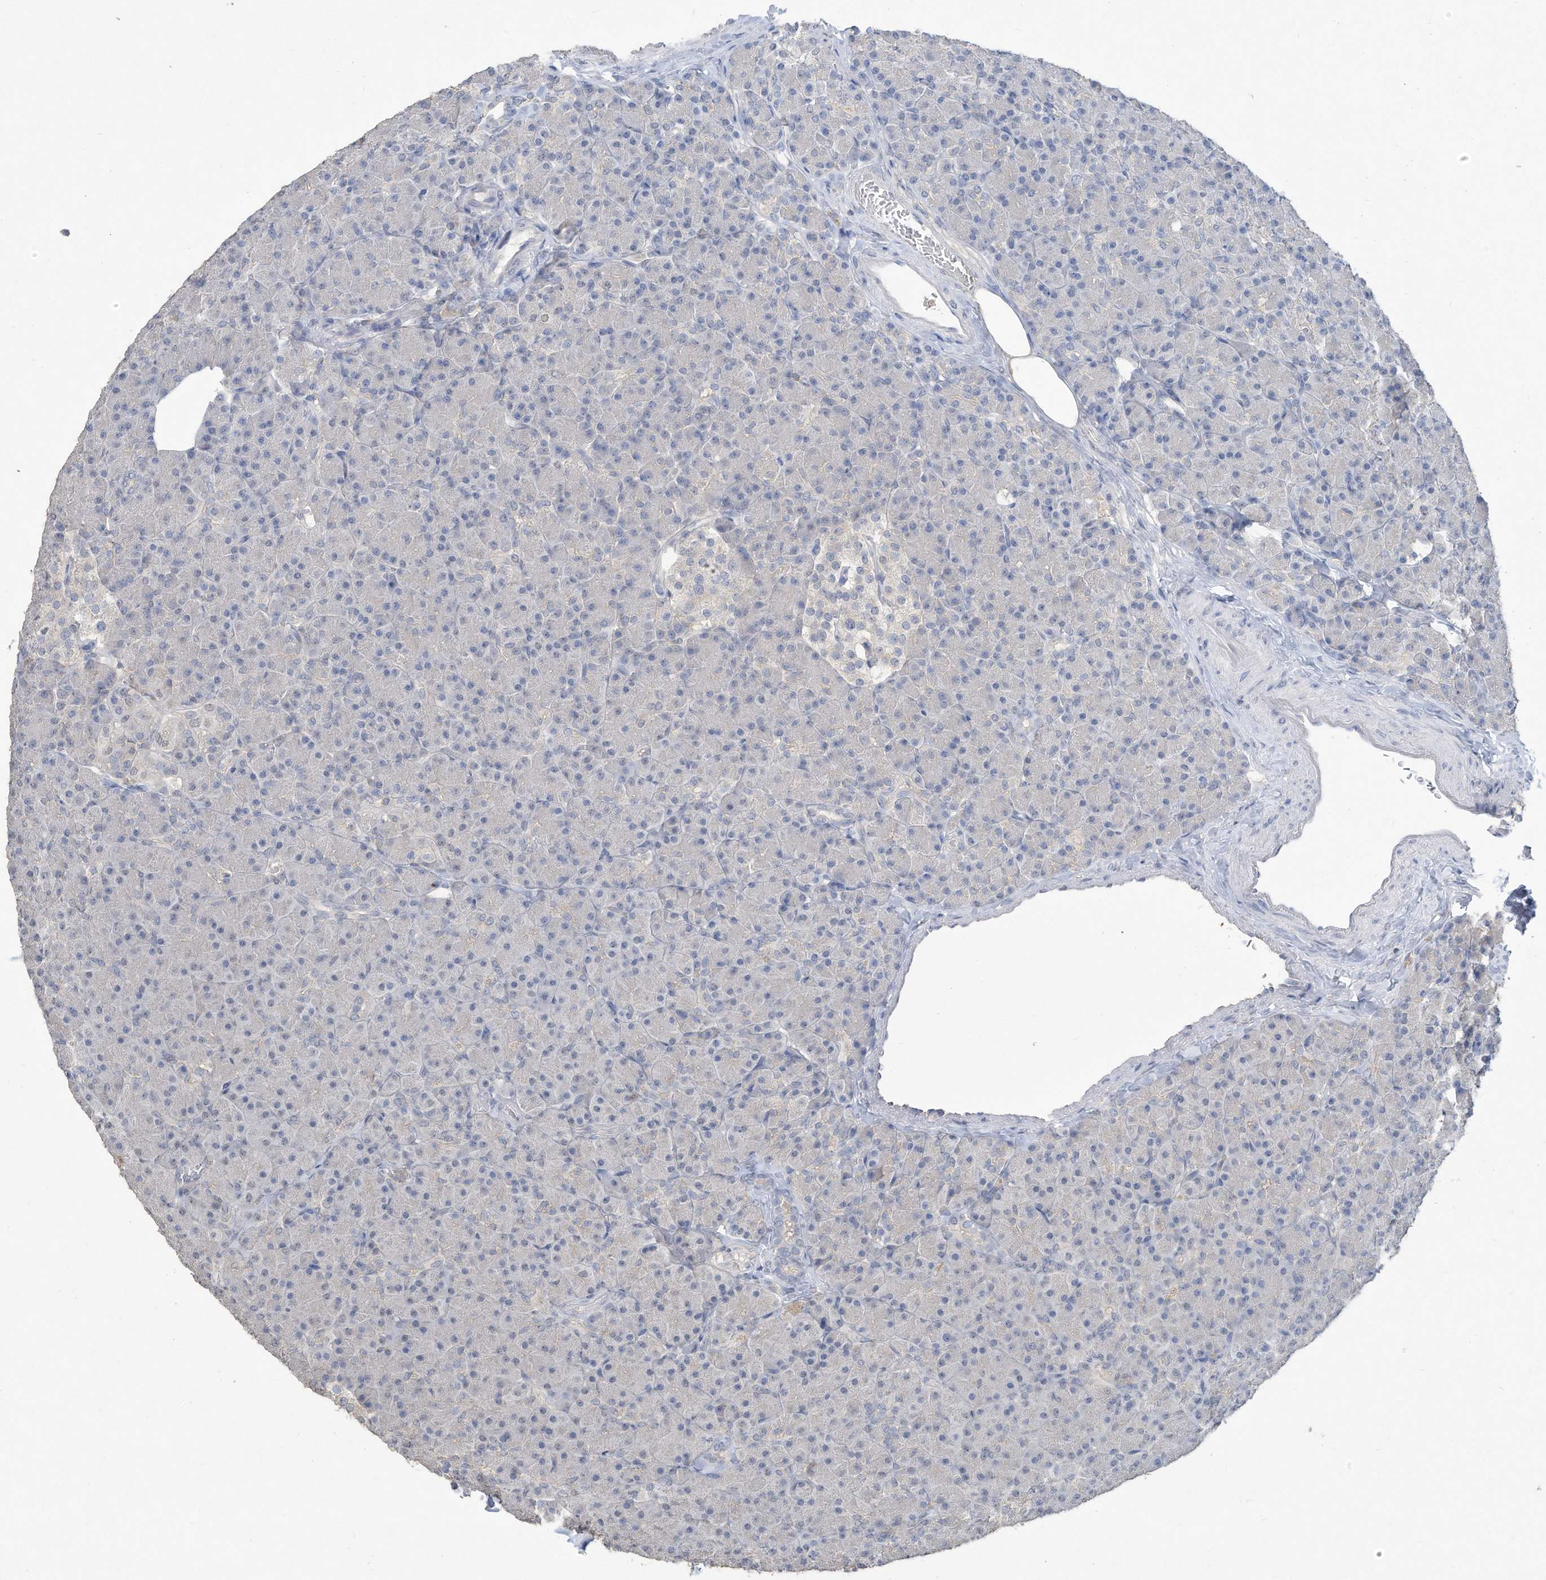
{"staining": {"intensity": "weak", "quantity": "<25%", "location": "nuclear"}, "tissue": "pancreas", "cell_type": "Exocrine glandular cells", "image_type": "normal", "snomed": [{"axis": "morphology", "description": "Normal tissue, NOS"}, {"axis": "topography", "description": "Pancreas"}], "caption": "This is a micrograph of immunohistochemistry staining of normal pancreas, which shows no expression in exocrine glandular cells.", "gene": "HAS3", "patient": {"sex": "female", "age": 43}}